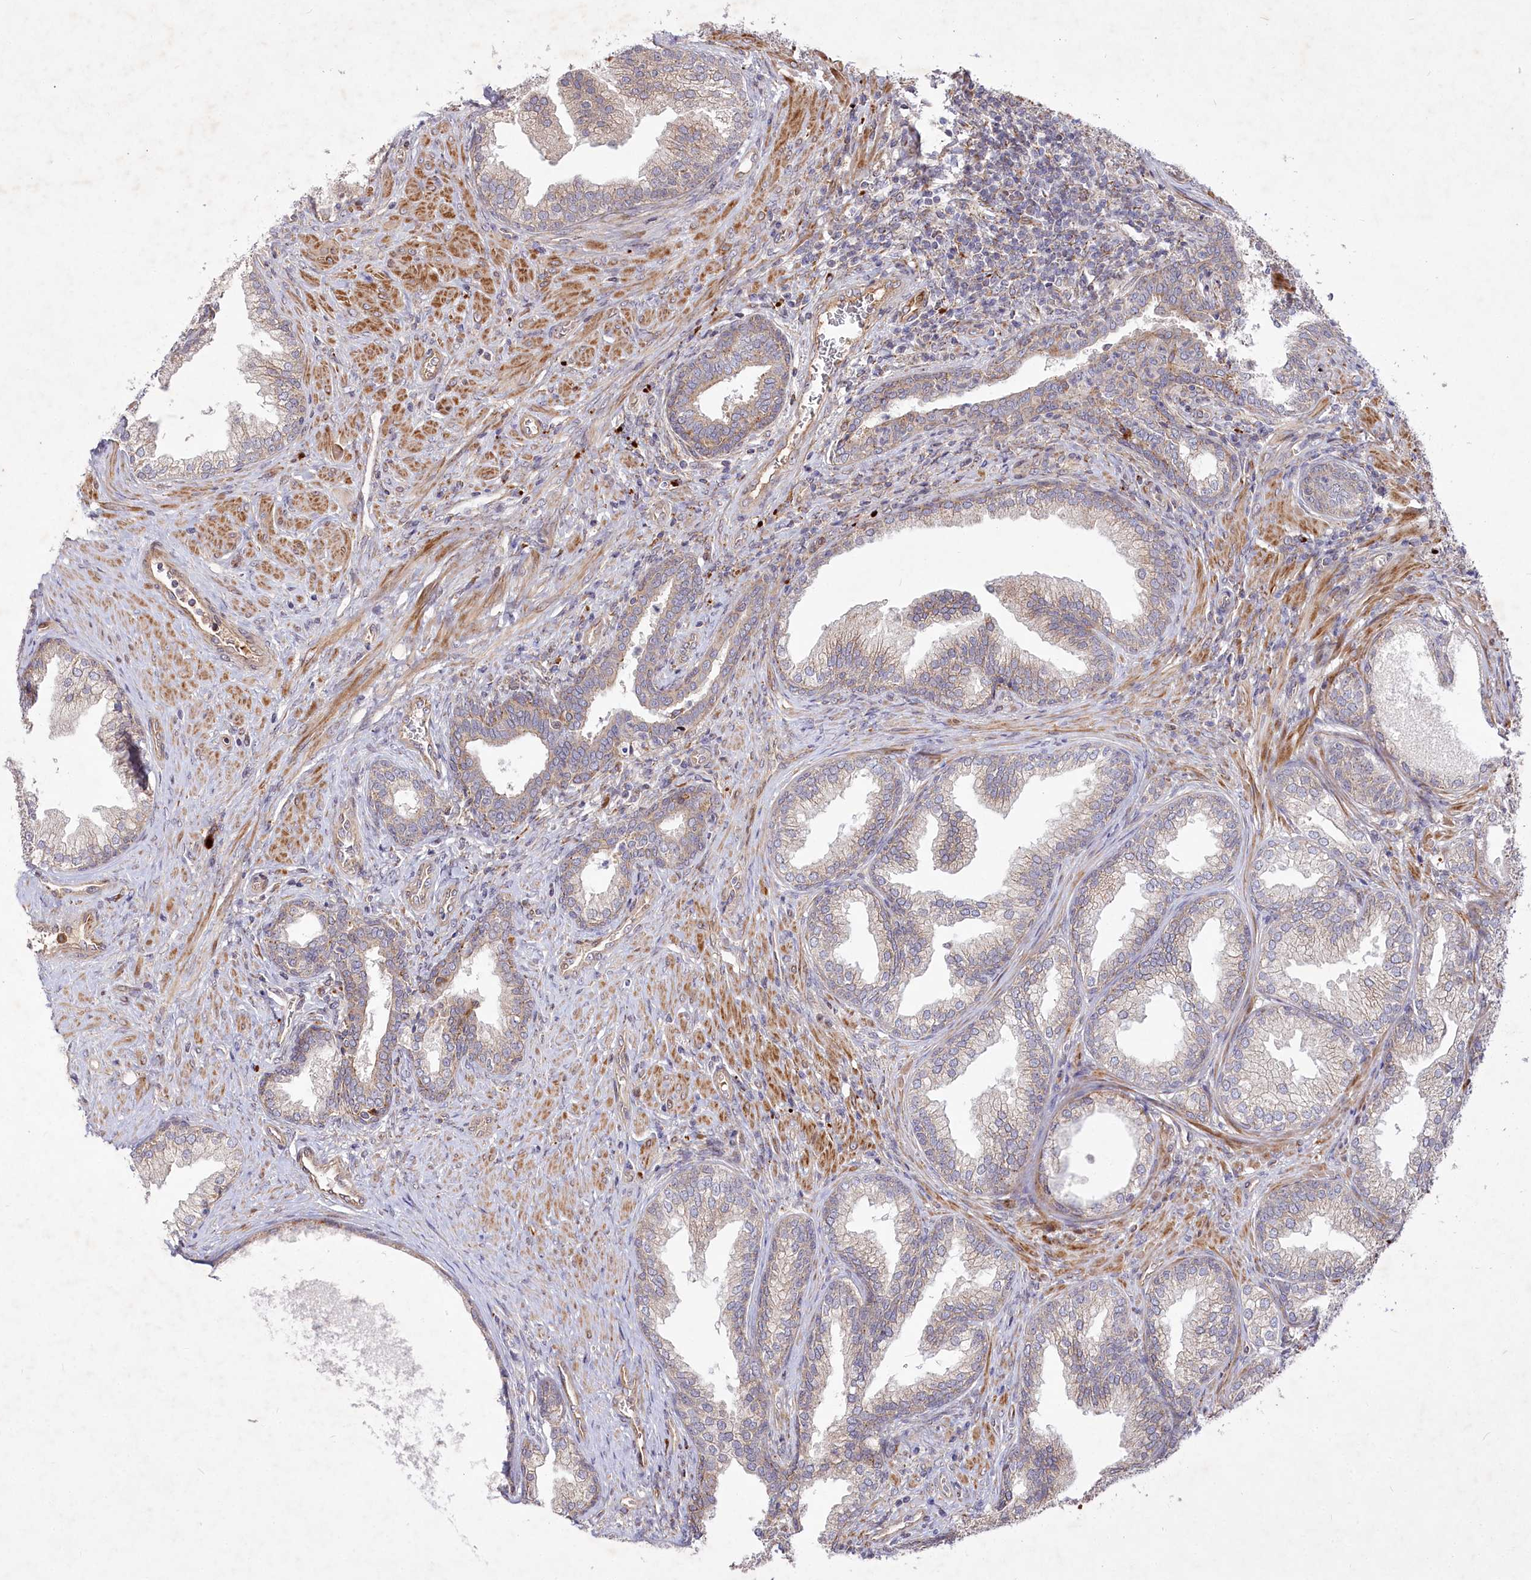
{"staining": {"intensity": "moderate", "quantity": "25%-75%", "location": "cytoplasmic/membranous"}, "tissue": "prostate", "cell_type": "Glandular cells", "image_type": "normal", "snomed": [{"axis": "morphology", "description": "Normal tissue, NOS"}, {"axis": "topography", "description": "Prostate"}], "caption": "Immunohistochemistry (IHC) photomicrograph of benign prostate: human prostate stained using immunohistochemistry demonstrates medium levels of moderate protein expression localized specifically in the cytoplasmic/membranous of glandular cells, appearing as a cytoplasmic/membranous brown color.", "gene": "PSTK", "patient": {"sex": "male", "age": 76}}